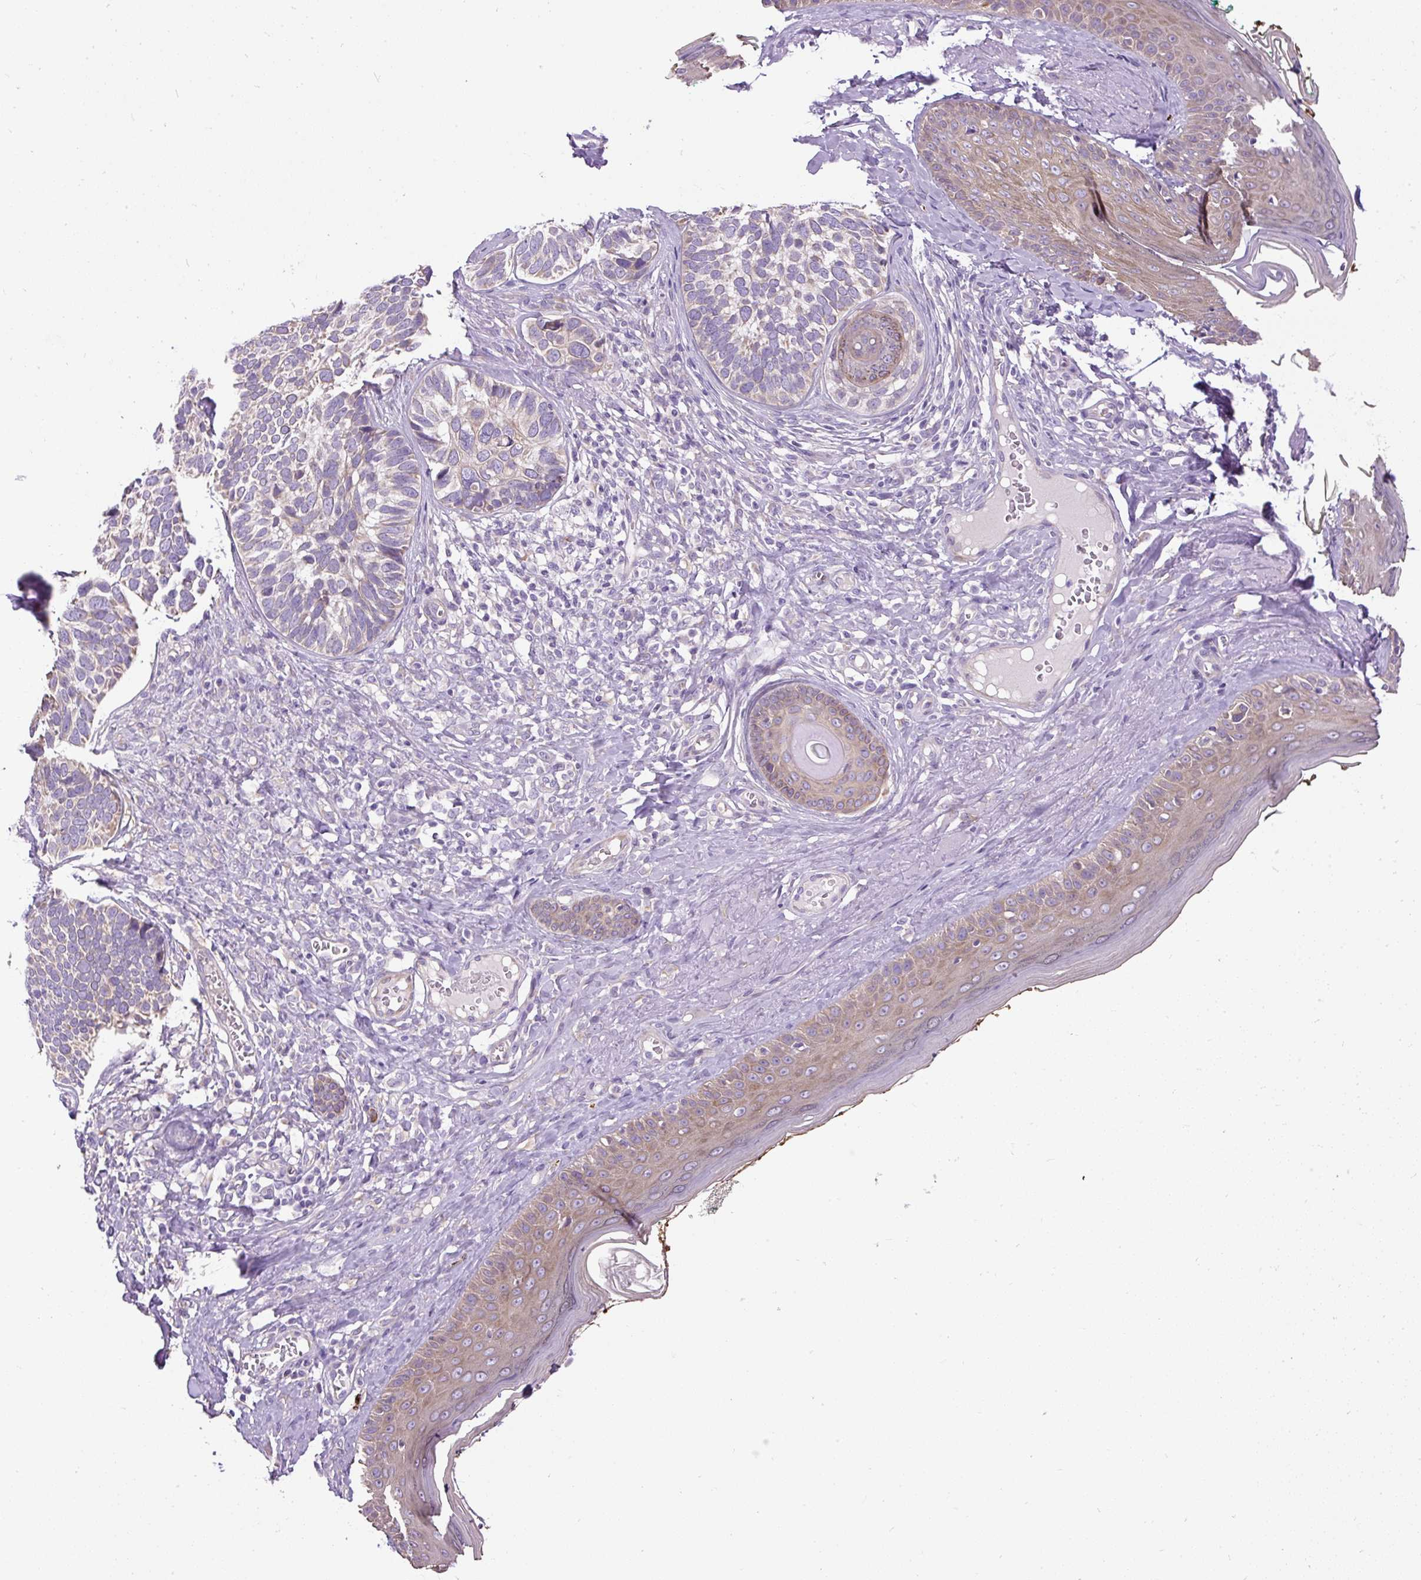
{"staining": {"intensity": "weak", "quantity": "25%-75%", "location": "cytoplasmic/membranous"}, "tissue": "skin cancer", "cell_type": "Tumor cells", "image_type": "cancer", "snomed": [{"axis": "morphology", "description": "Basal cell carcinoma"}, {"axis": "topography", "description": "Skin"}], "caption": "A micrograph showing weak cytoplasmic/membranous expression in about 25%-75% of tumor cells in skin cancer (basal cell carcinoma), as visualized by brown immunohistochemical staining.", "gene": "FAM149A", "patient": {"sex": "male", "age": 62}}